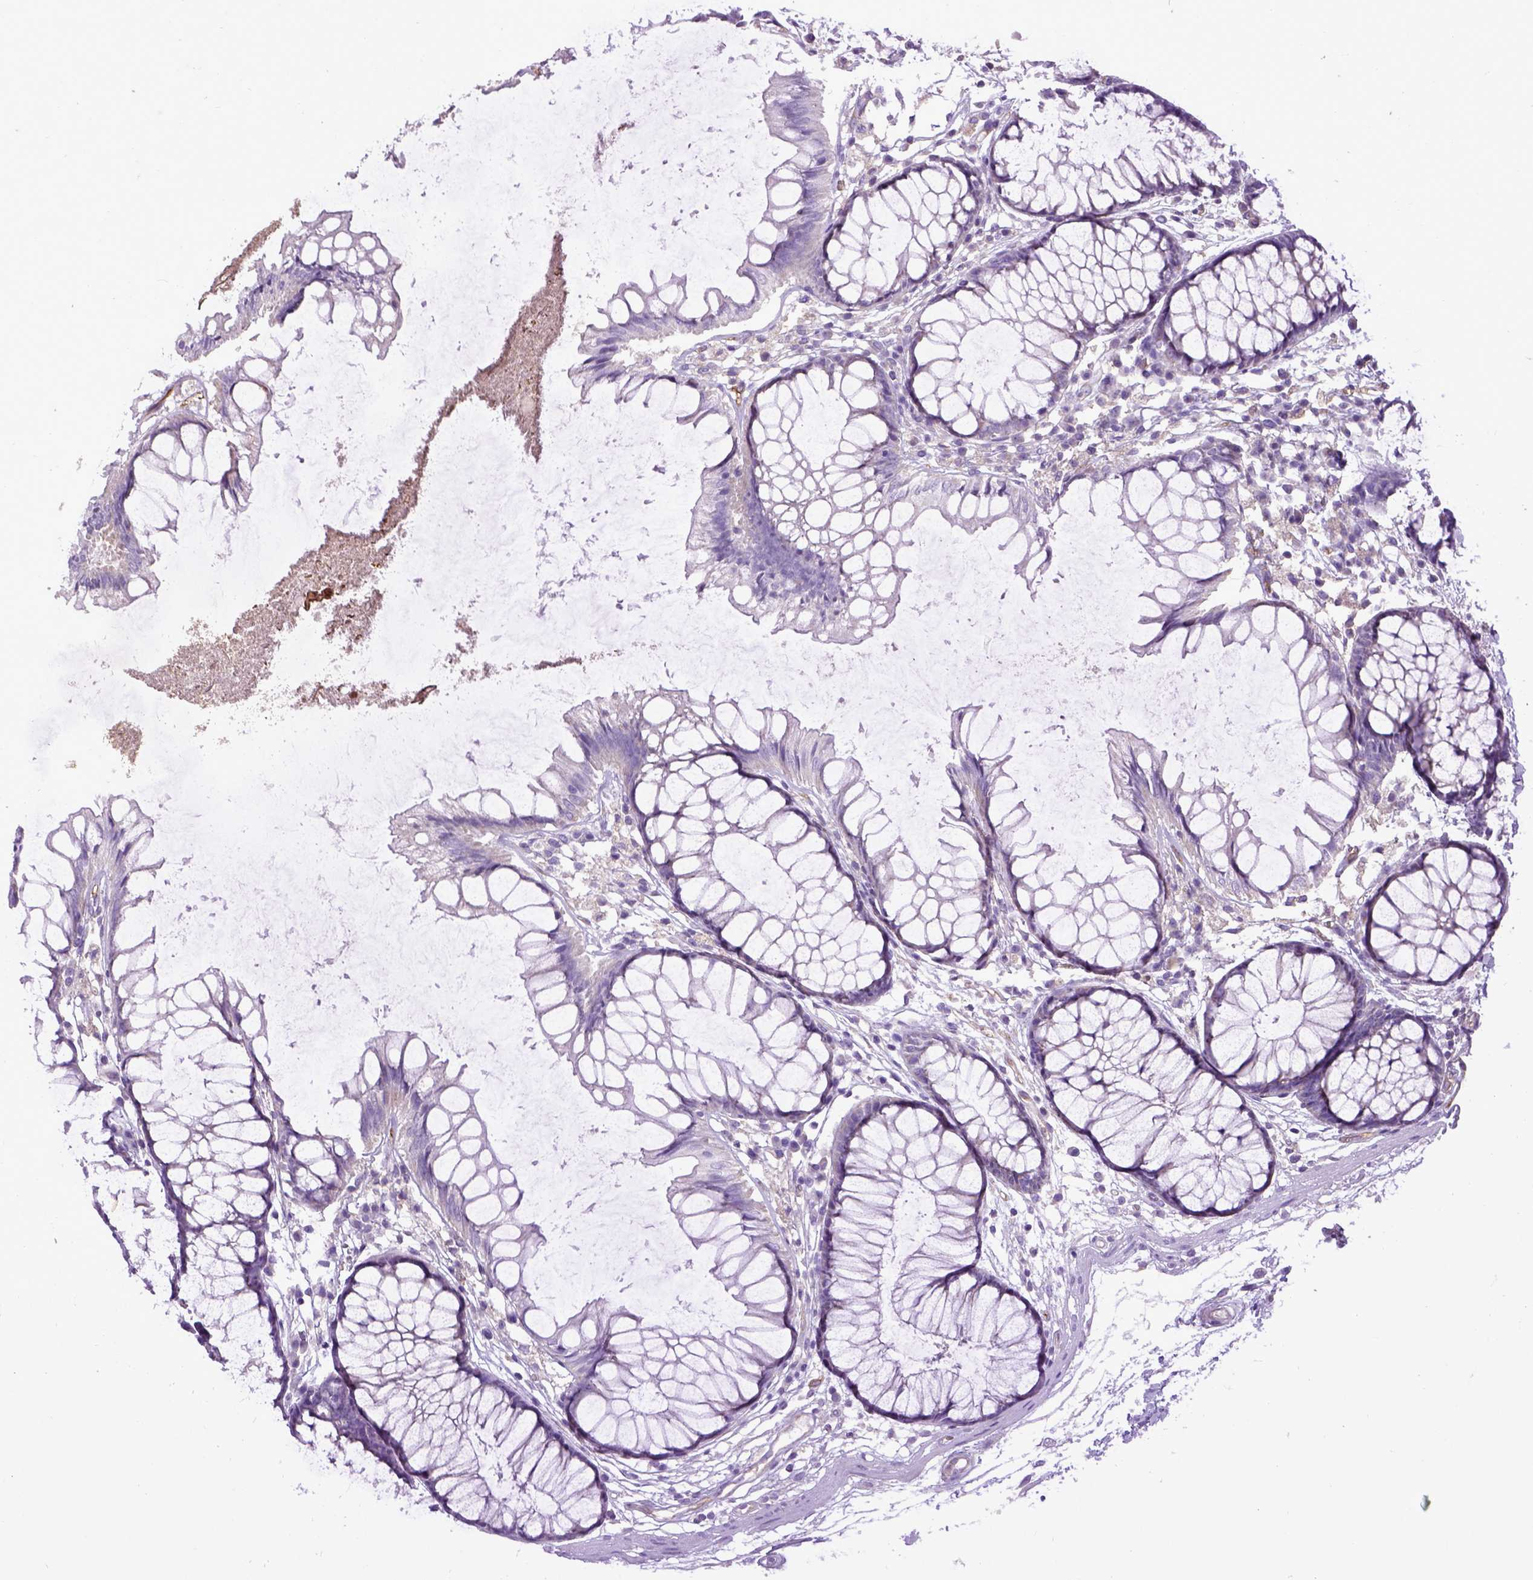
{"staining": {"intensity": "negative", "quantity": "none", "location": "none"}, "tissue": "colon", "cell_type": "Endothelial cells", "image_type": "normal", "snomed": [{"axis": "morphology", "description": "Normal tissue, NOS"}, {"axis": "morphology", "description": "Adenocarcinoma, NOS"}, {"axis": "topography", "description": "Colon"}], "caption": "High magnification brightfield microscopy of unremarkable colon stained with DAB (brown) and counterstained with hematoxylin (blue): endothelial cells show no significant positivity. (DAB IHC with hematoxylin counter stain).", "gene": "ENG", "patient": {"sex": "male", "age": 65}}